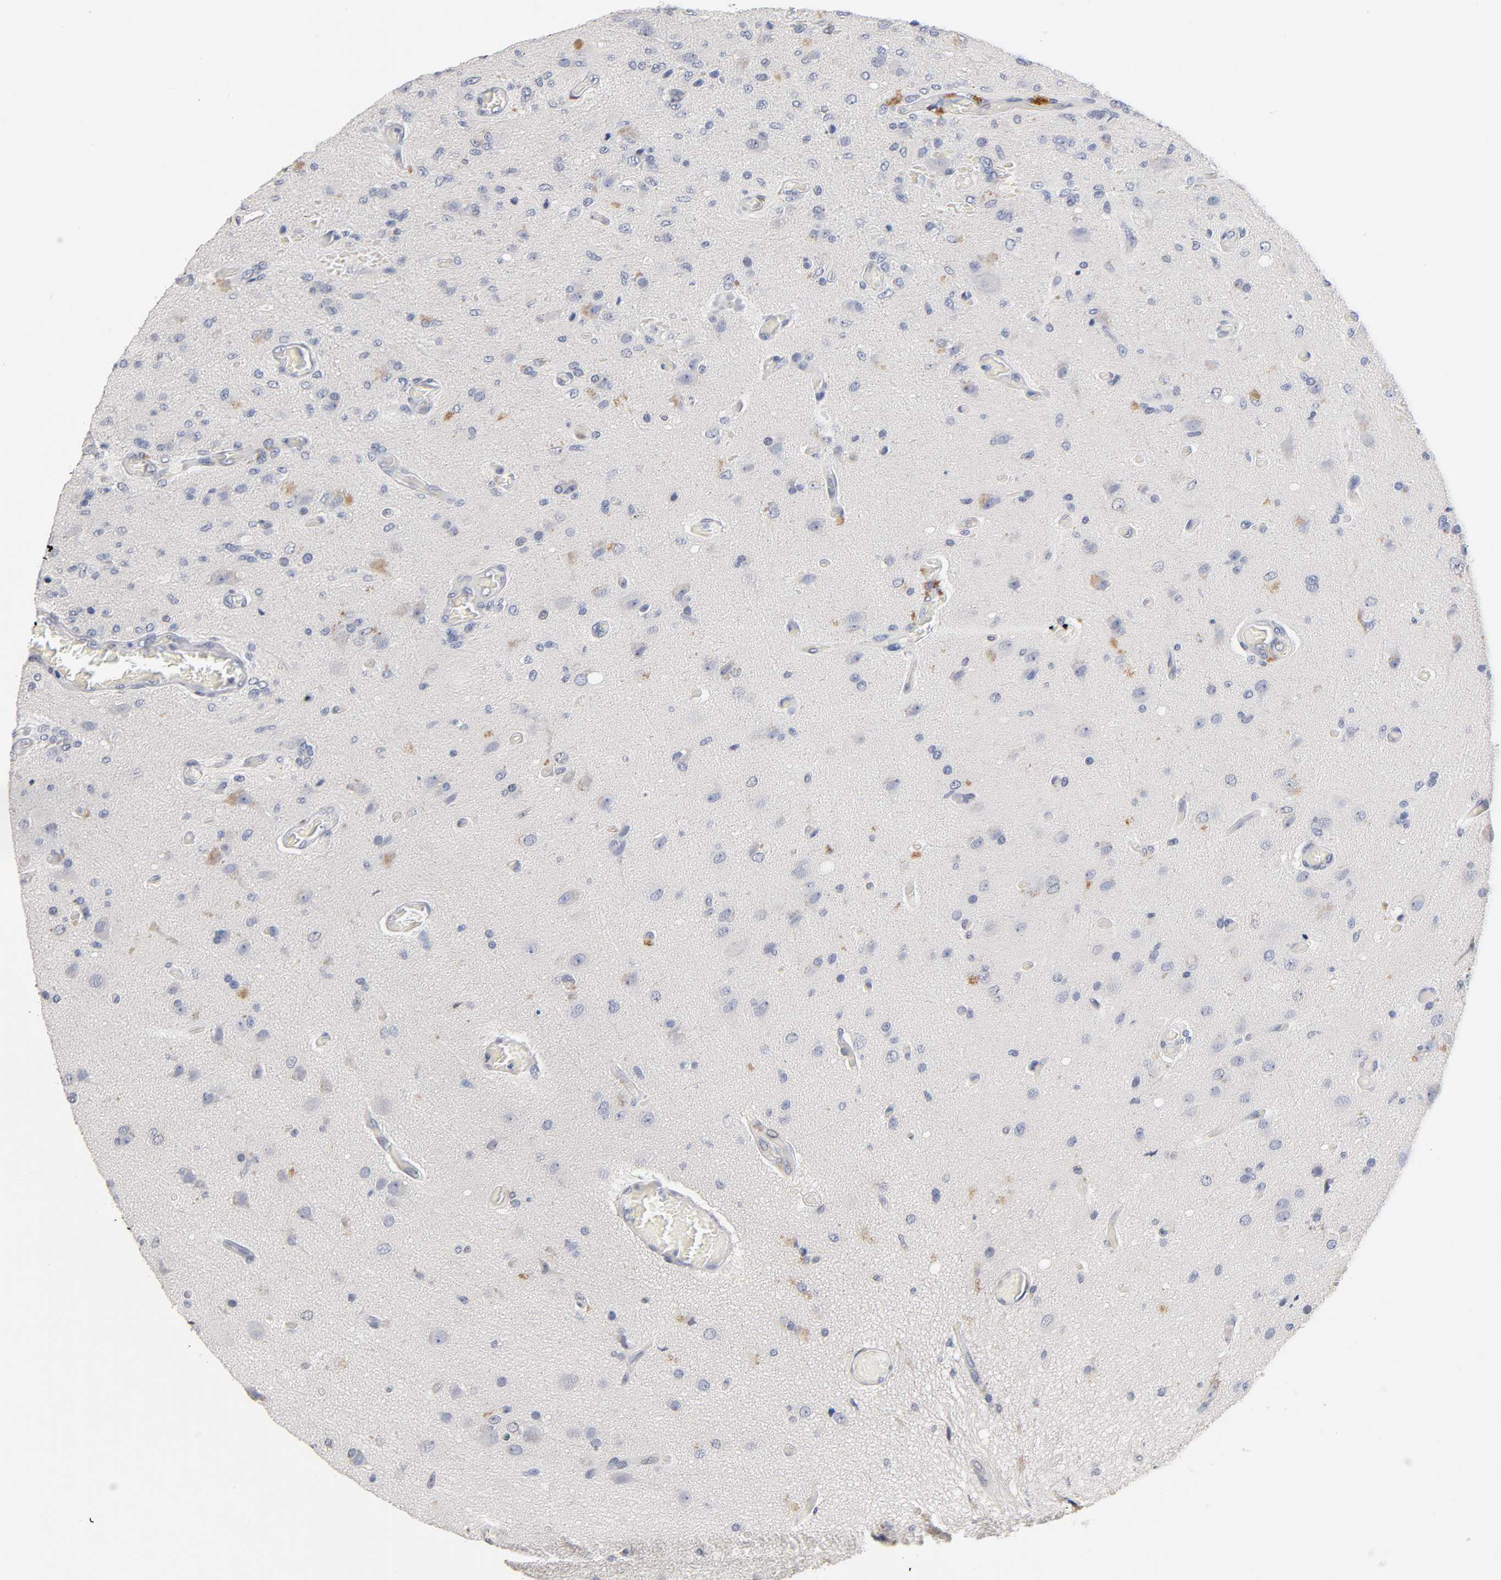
{"staining": {"intensity": "weak", "quantity": "<25%", "location": "nuclear"}, "tissue": "glioma", "cell_type": "Tumor cells", "image_type": "cancer", "snomed": [{"axis": "morphology", "description": "Normal tissue, NOS"}, {"axis": "morphology", "description": "Glioma, malignant, High grade"}, {"axis": "topography", "description": "Cerebral cortex"}], "caption": "The image displays no staining of tumor cells in glioma.", "gene": "NFATC1", "patient": {"sex": "male", "age": 77}}